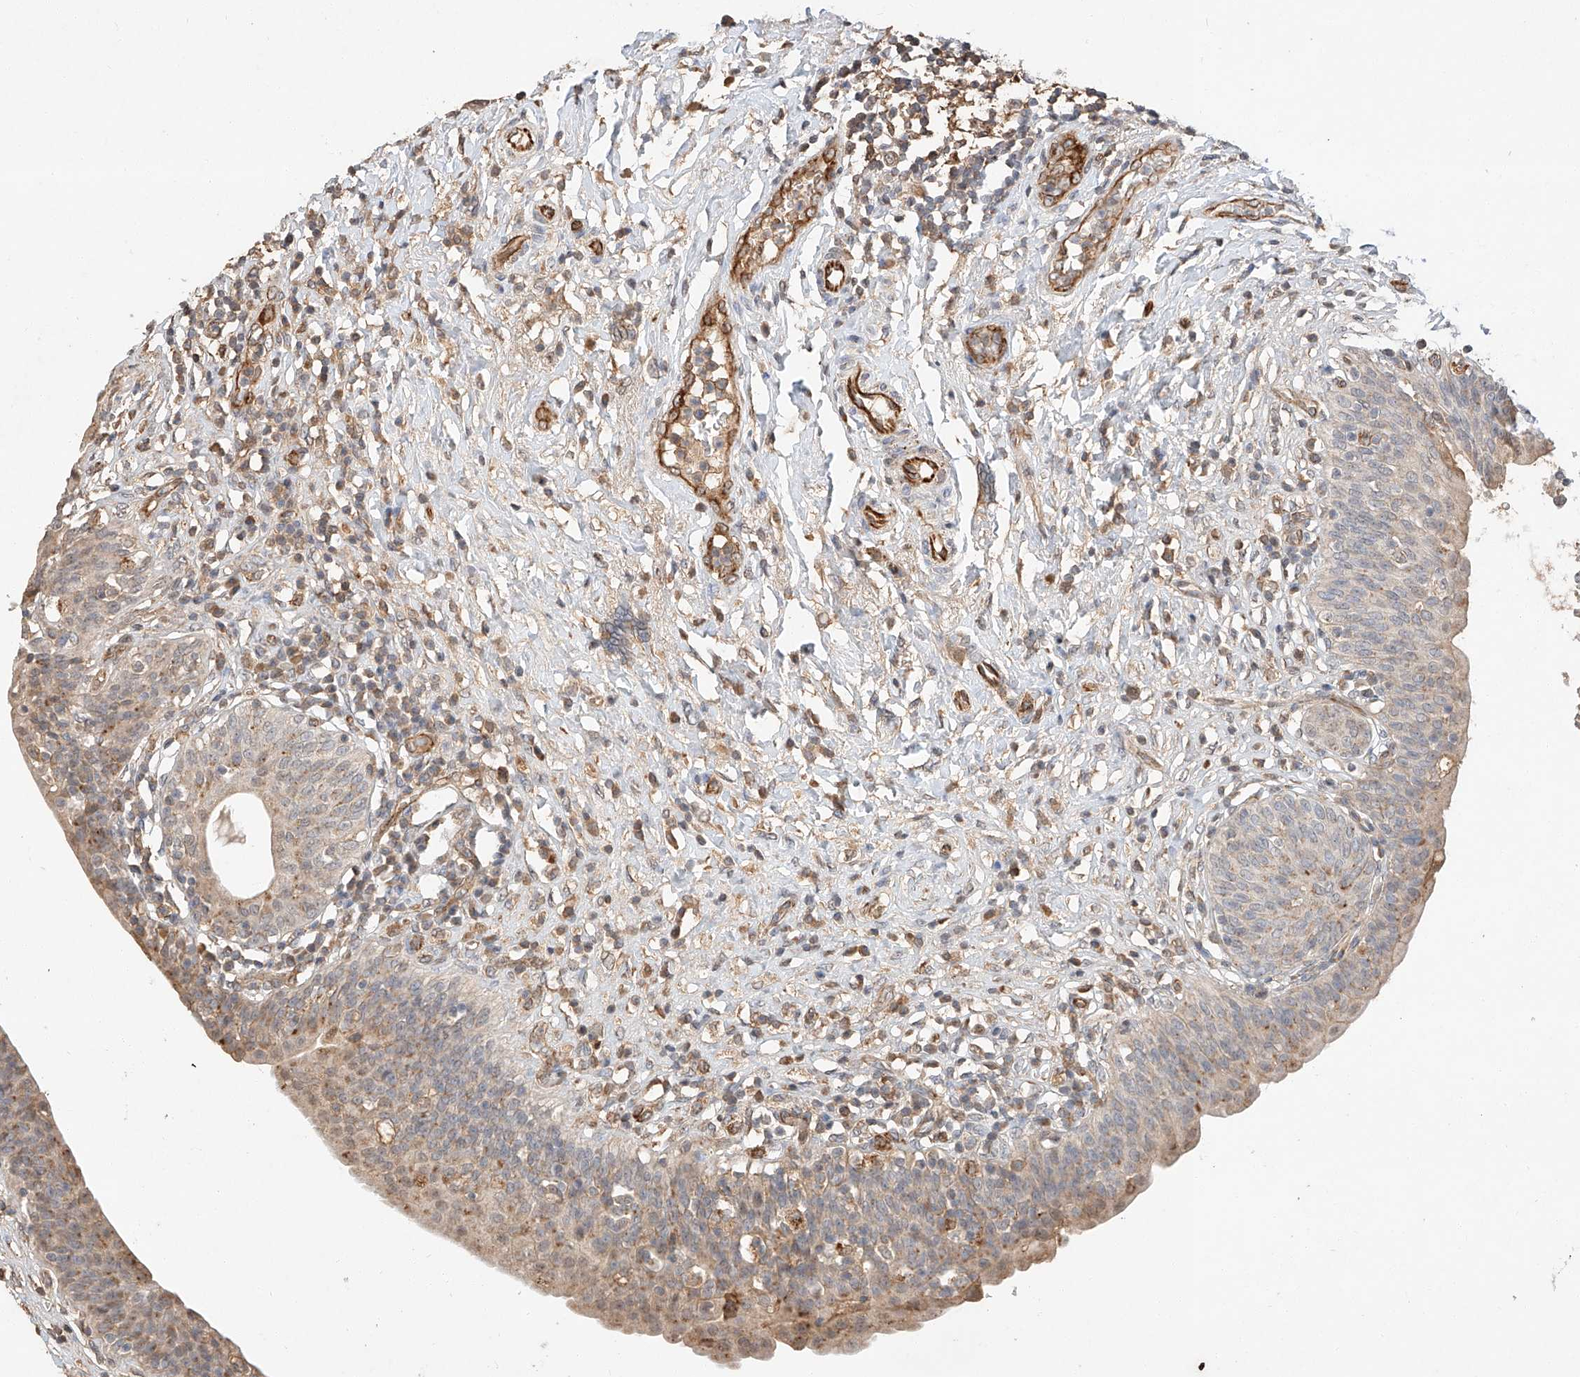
{"staining": {"intensity": "weak", "quantity": ">75%", "location": "cytoplasmic/membranous"}, "tissue": "urinary bladder", "cell_type": "Urothelial cells", "image_type": "normal", "snomed": [{"axis": "morphology", "description": "Normal tissue, NOS"}, {"axis": "topography", "description": "Urinary bladder"}], "caption": "Protein analysis of normal urinary bladder reveals weak cytoplasmic/membranous expression in about >75% of urothelial cells.", "gene": "SUSD6", "patient": {"sex": "male", "age": 83}}